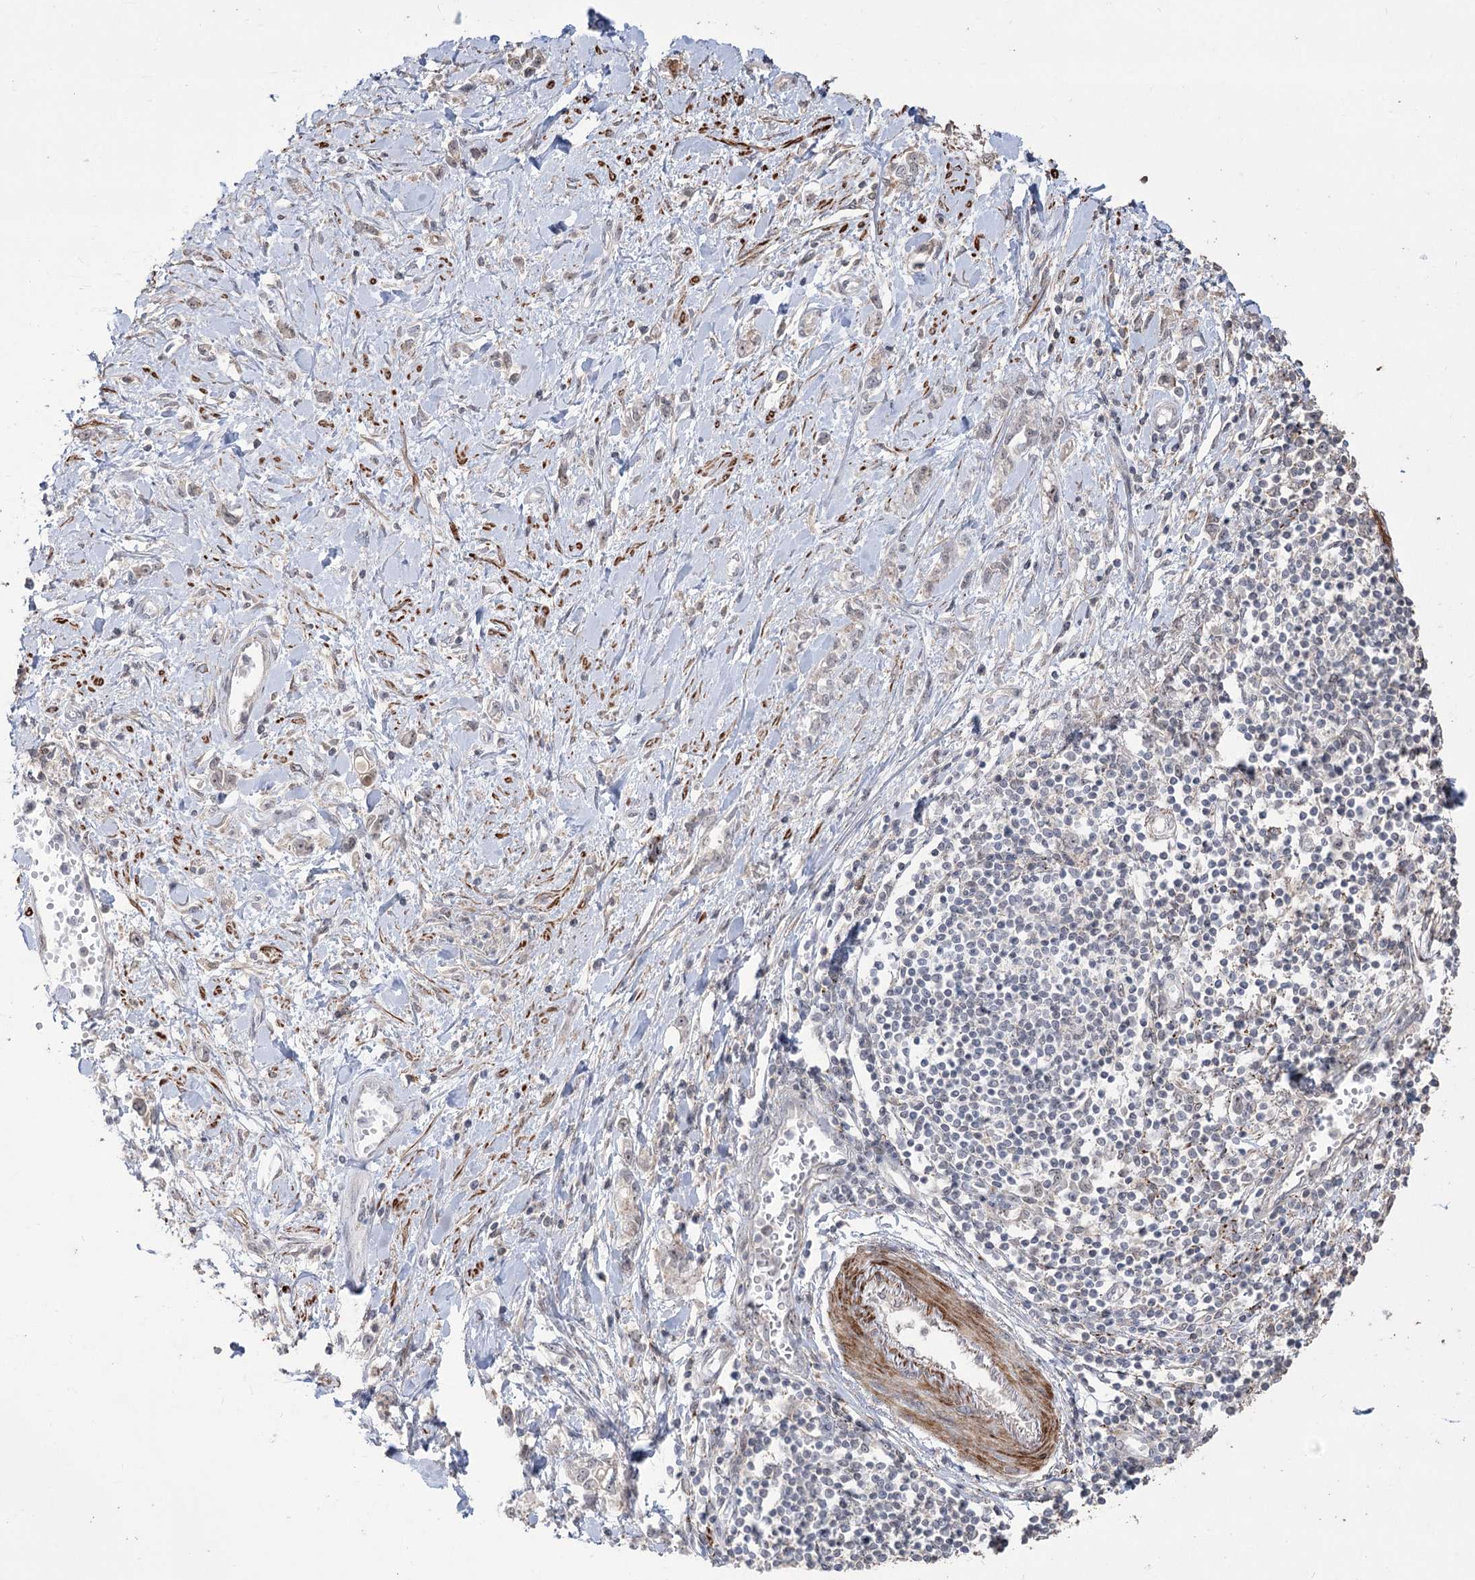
{"staining": {"intensity": "negative", "quantity": "none", "location": "none"}, "tissue": "stomach cancer", "cell_type": "Tumor cells", "image_type": "cancer", "snomed": [{"axis": "morphology", "description": "Adenocarcinoma, NOS"}, {"axis": "topography", "description": "Stomach"}], "caption": "The histopathology image displays no significant positivity in tumor cells of stomach adenocarcinoma.", "gene": "ZSCAN23", "patient": {"sex": "female", "age": 76}}